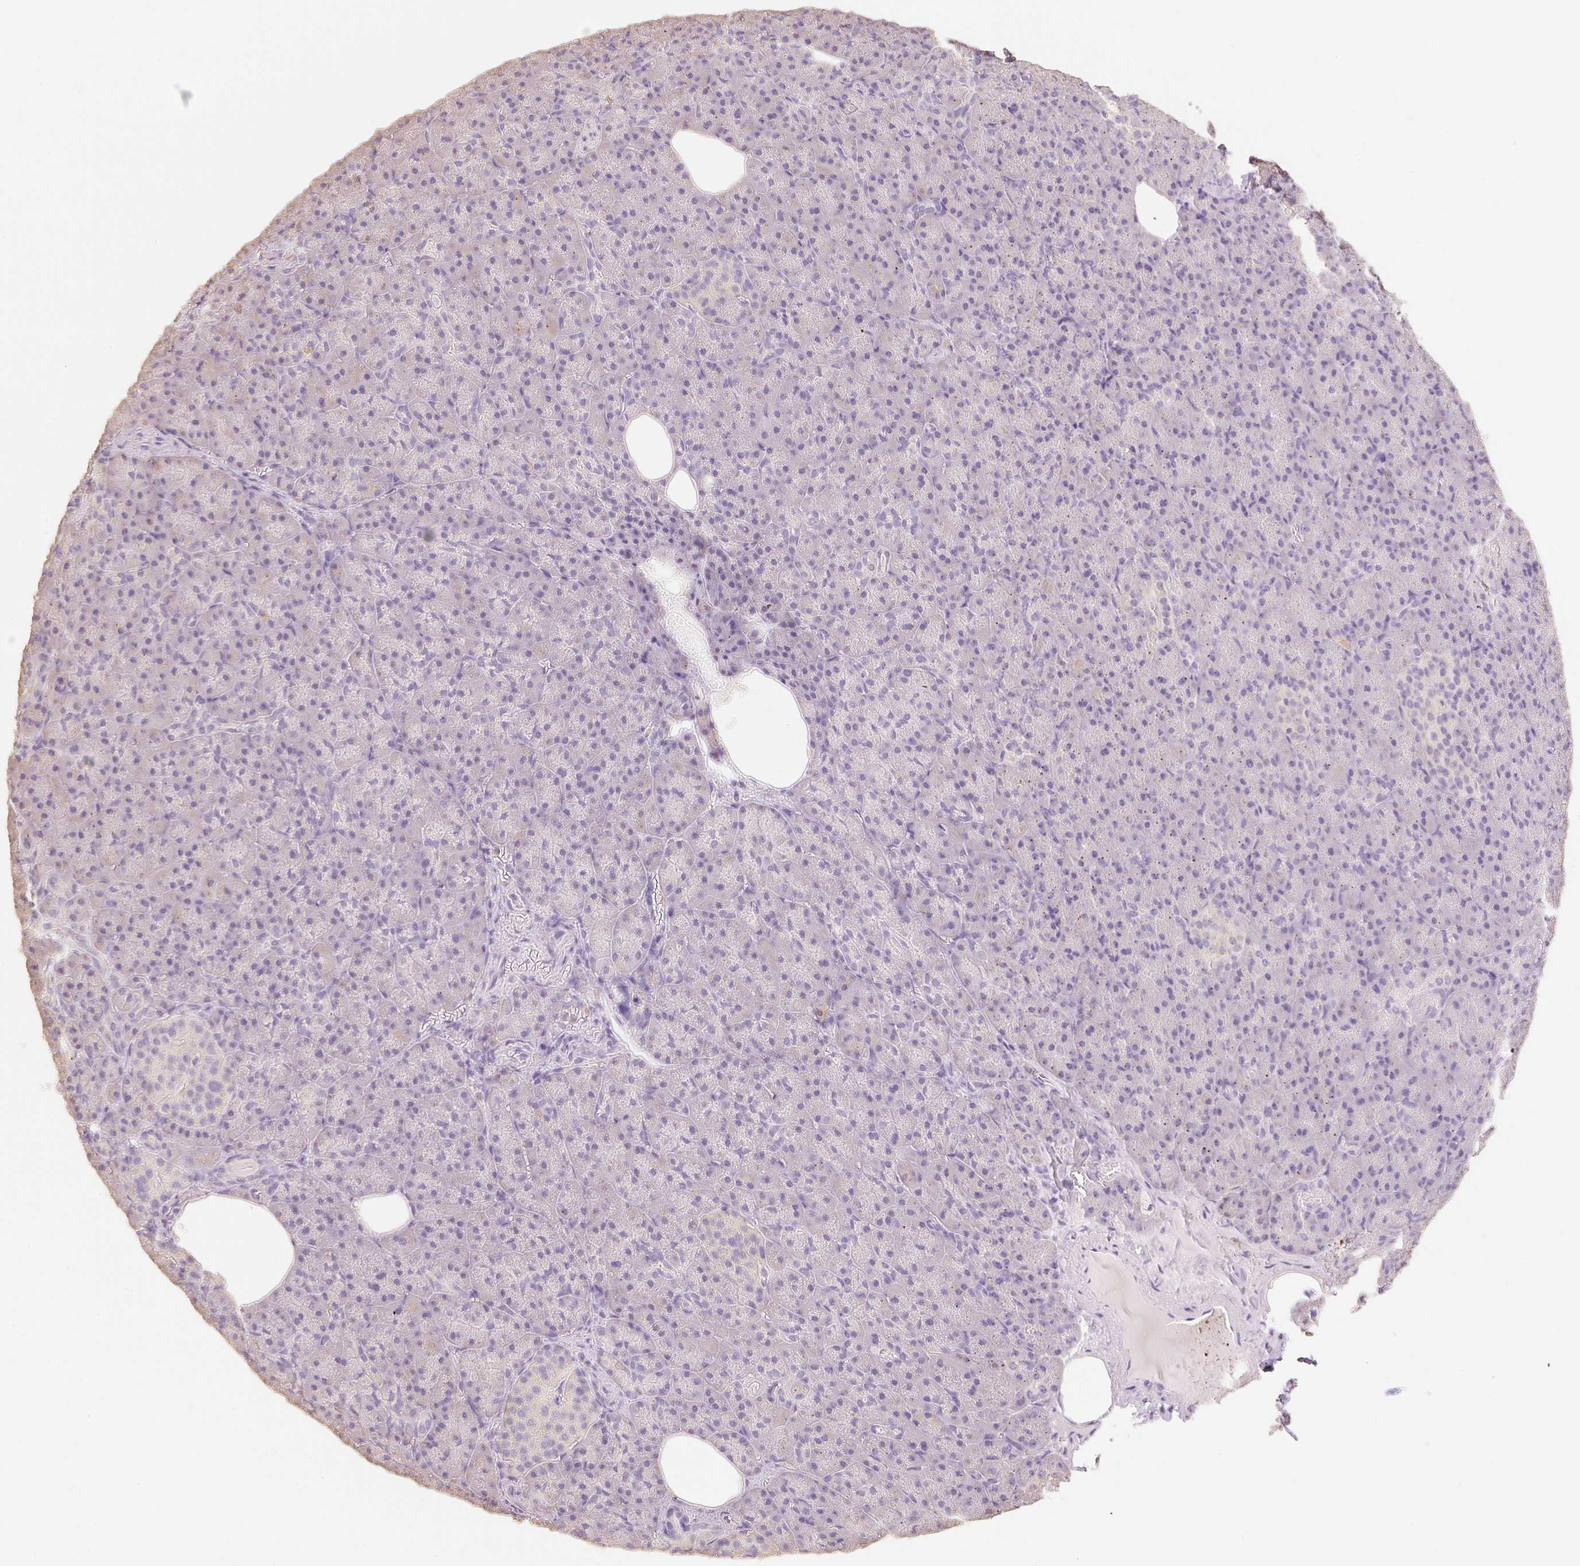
{"staining": {"intensity": "weak", "quantity": "<25%", "location": "cytoplasmic/membranous"}, "tissue": "pancreas", "cell_type": "Exocrine glandular cells", "image_type": "normal", "snomed": [{"axis": "morphology", "description": "Normal tissue, NOS"}, {"axis": "topography", "description": "Pancreas"}], "caption": "Immunohistochemistry (IHC) image of unremarkable pancreas stained for a protein (brown), which displays no expression in exocrine glandular cells. (Immunohistochemistry (IHC), brightfield microscopy, high magnification).", "gene": "MBOAT7", "patient": {"sex": "female", "age": 74}}